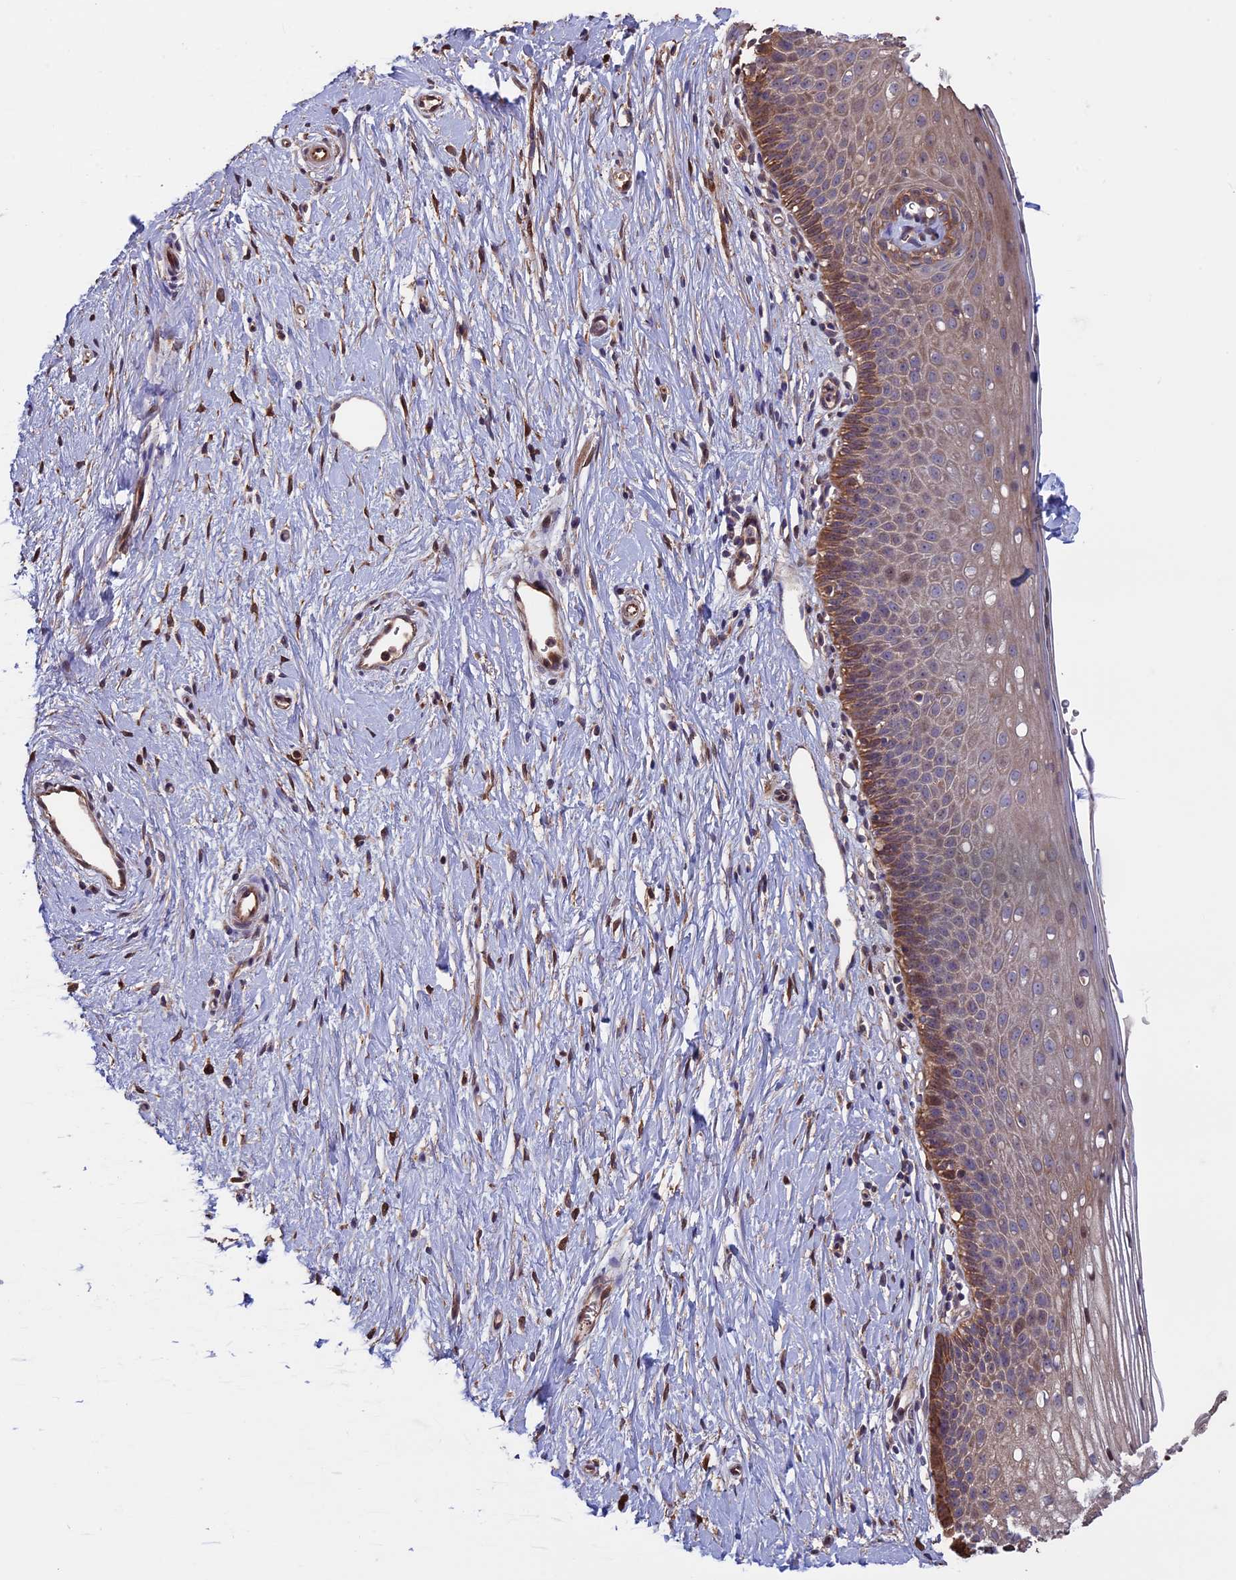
{"staining": {"intensity": "moderate", "quantity": ">75%", "location": "cytoplasmic/membranous,nuclear"}, "tissue": "cervix", "cell_type": "Glandular cells", "image_type": "normal", "snomed": [{"axis": "morphology", "description": "Normal tissue, NOS"}, {"axis": "topography", "description": "Cervix"}], "caption": "Moderate cytoplasmic/membranous,nuclear positivity is appreciated in approximately >75% of glandular cells in unremarkable cervix.", "gene": "VWA3A", "patient": {"sex": "female", "age": 36}}